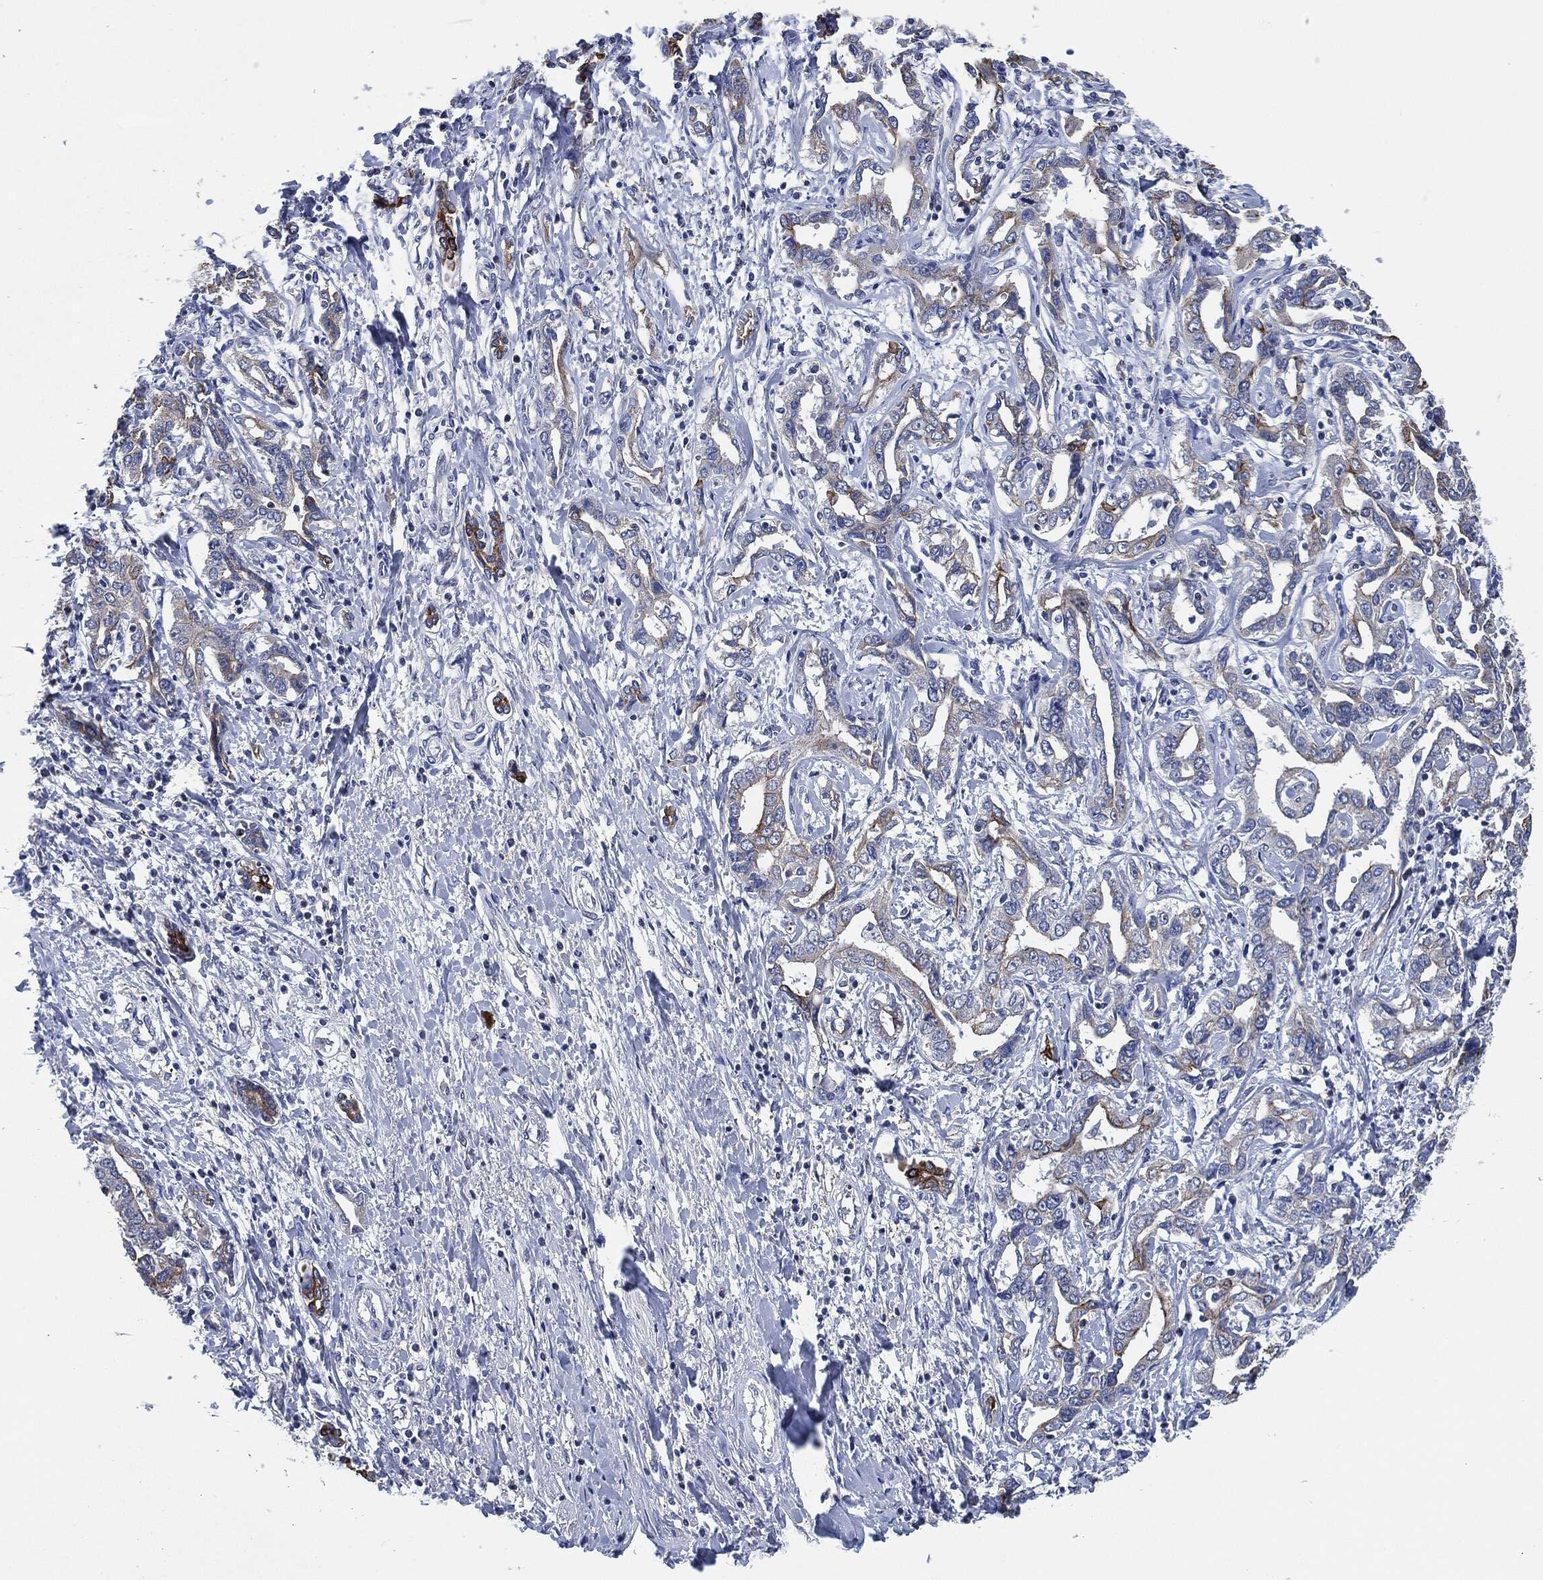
{"staining": {"intensity": "weak", "quantity": "<25%", "location": "cytoplasmic/membranous"}, "tissue": "liver cancer", "cell_type": "Tumor cells", "image_type": "cancer", "snomed": [{"axis": "morphology", "description": "Cholangiocarcinoma"}, {"axis": "topography", "description": "Liver"}], "caption": "The micrograph demonstrates no staining of tumor cells in liver cholangiocarcinoma. (Immunohistochemistry, brightfield microscopy, high magnification).", "gene": "SHROOM2", "patient": {"sex": "male", "age": 59}}